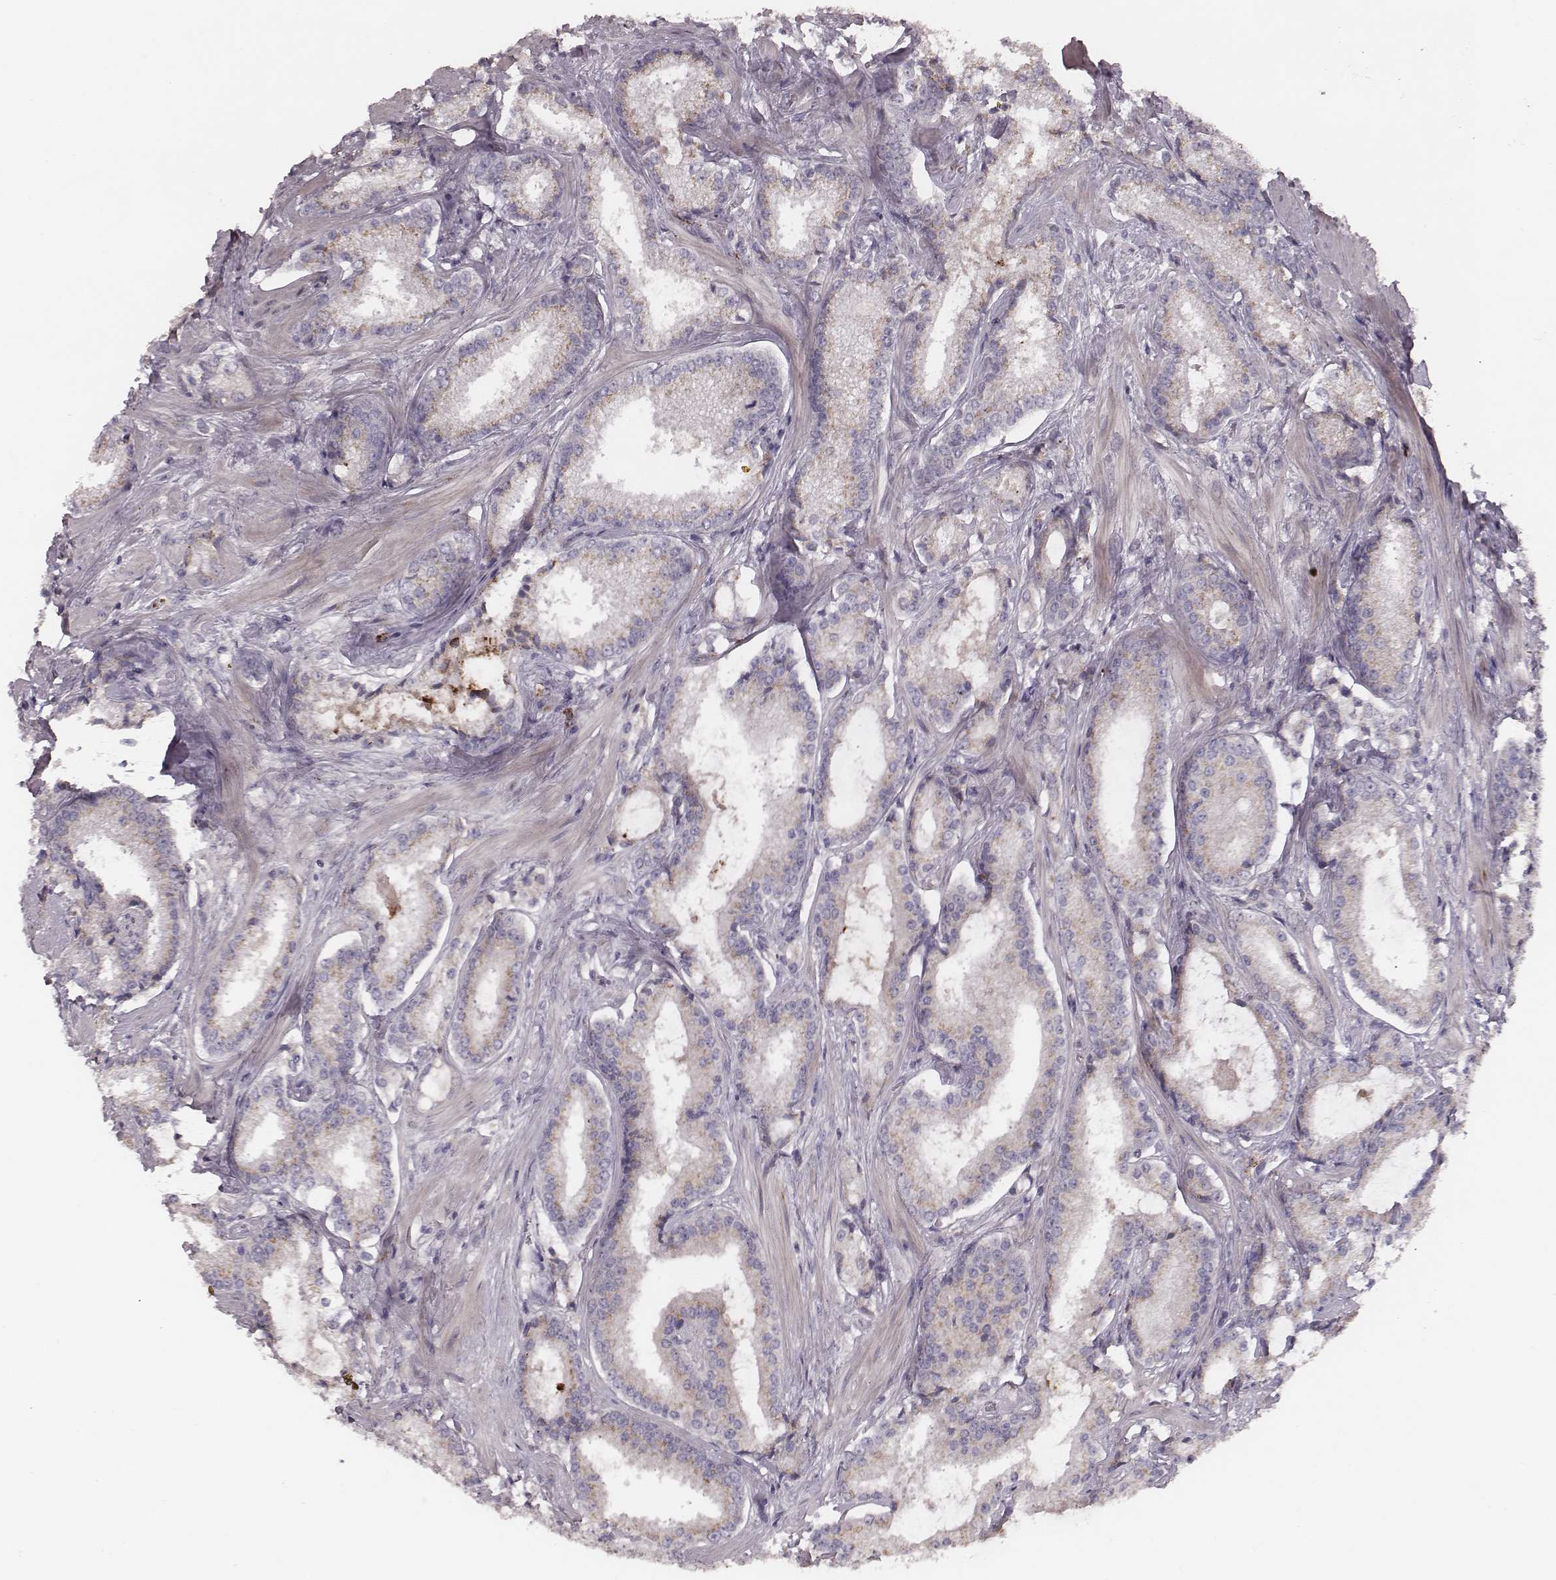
{"staining": {"intensity": "weak", "quantity": ">75%", "location": "cytoplasmic/membranous"}, "tissue": "prostate cancer", "cell_type": "Tumor cells", "image_type": "cancer", "snomed": [{"axis": "morphology", "description": "Adenocarcinoma, Low grade"}, {"axis": "topography", "description": "Prostate"}], "caption": "Human prostate low-grade adenocarcinoma stained with a brown dye shows weak cytoplasmic/membranous positive positivity in approximately >75% of tumor cells.", "gene": "ABCA7", "patient": {"sex": "male", "age": 56}}